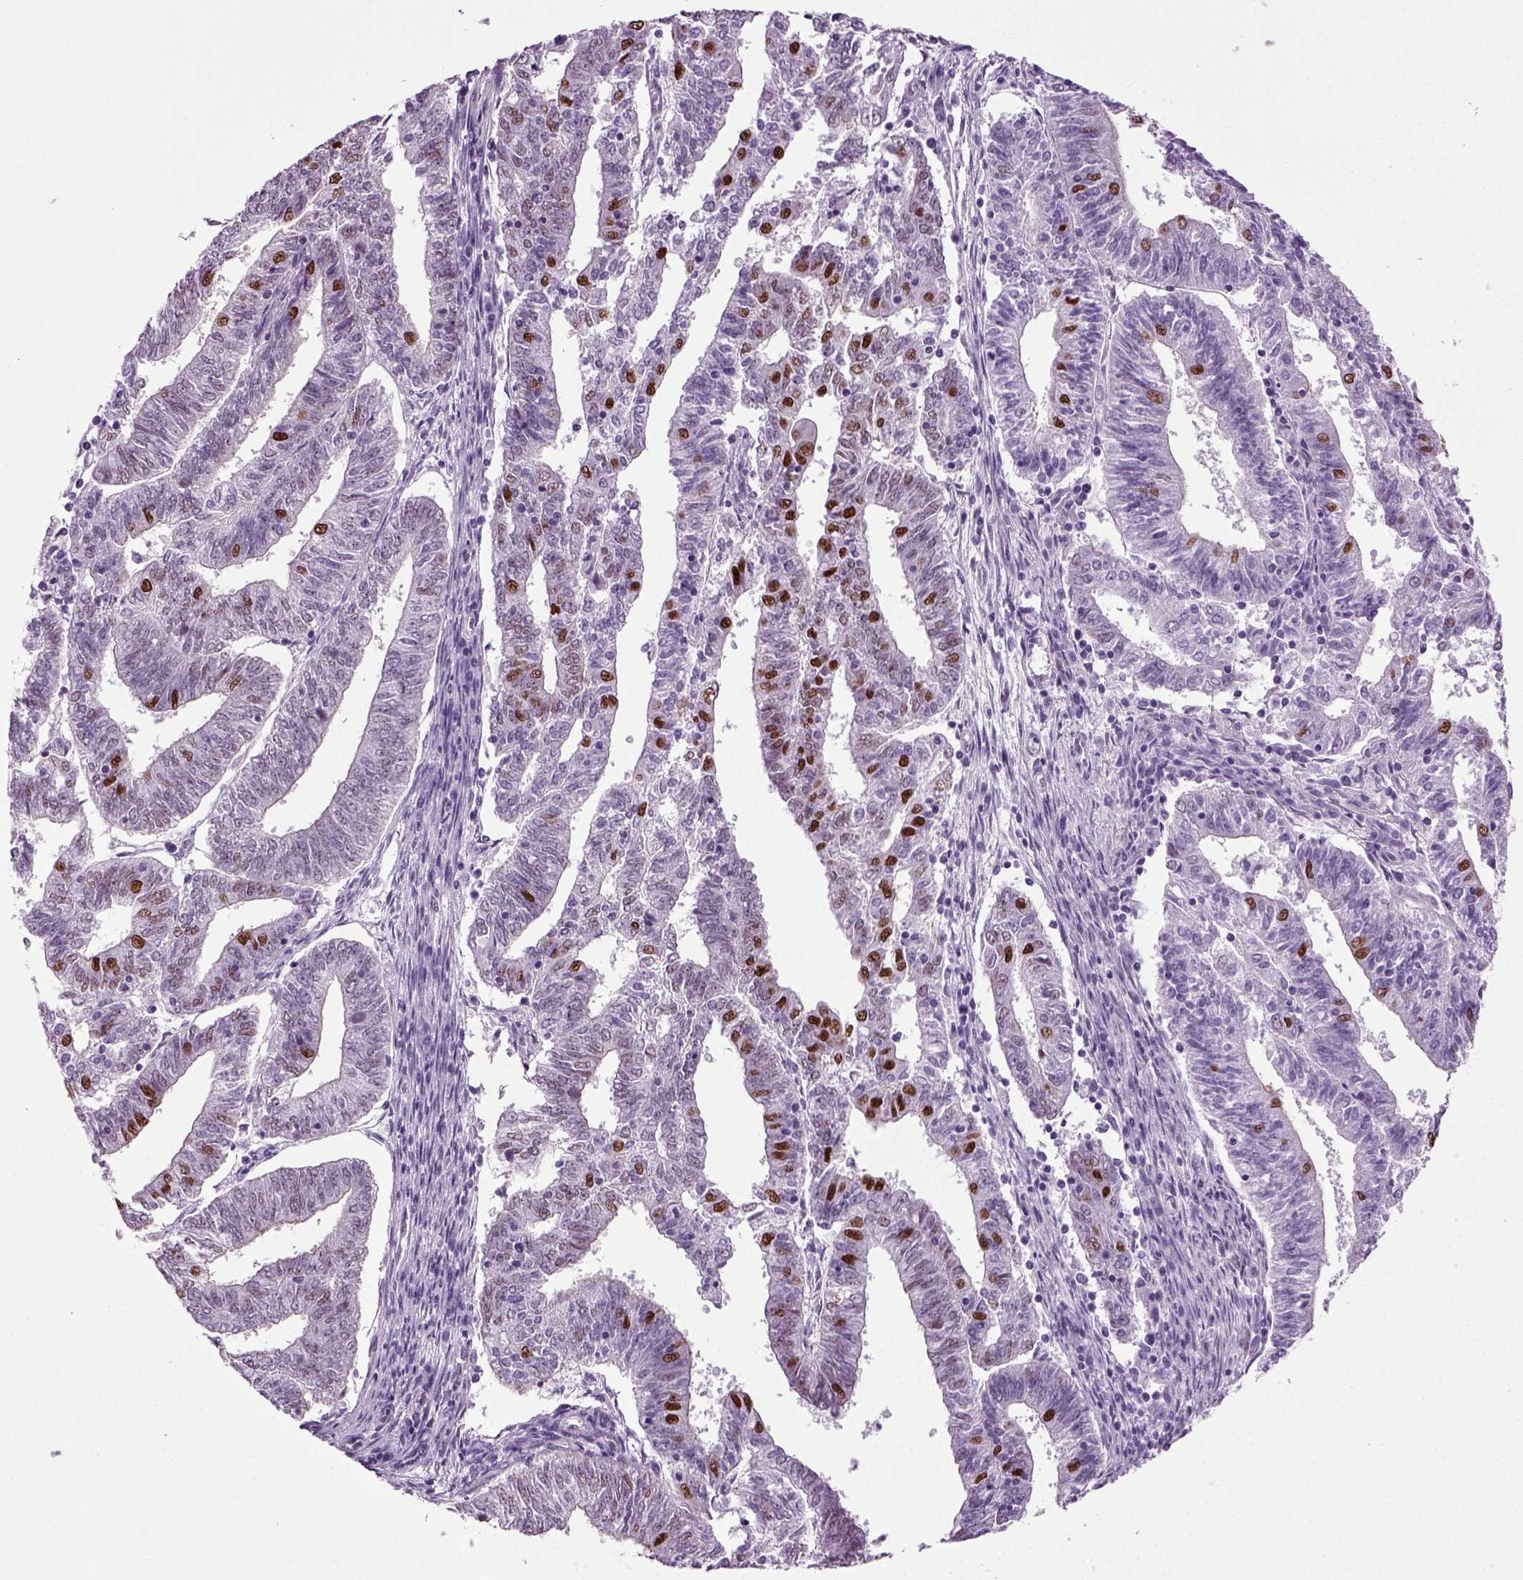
{"staining": {"intensity": "strong", "quantity": "<25%", "location": "nuclear"}, "tissue": "endometrial cancer", "cell_type": "Tumor cells", "image_type": "cancer", "snomed": [{"axis": "morphology", "description": "Adenocarcinoma, NOS"}, {"axis": "topography", "description": "Endometrium"}], "caption": "The immunohistochemical stain labels strong nuclear staining in tumor cells of adenocarcinoma (endometrial) tissue.", "gene": "RFX3", "patient": {"sex": "female", "age": 82}}